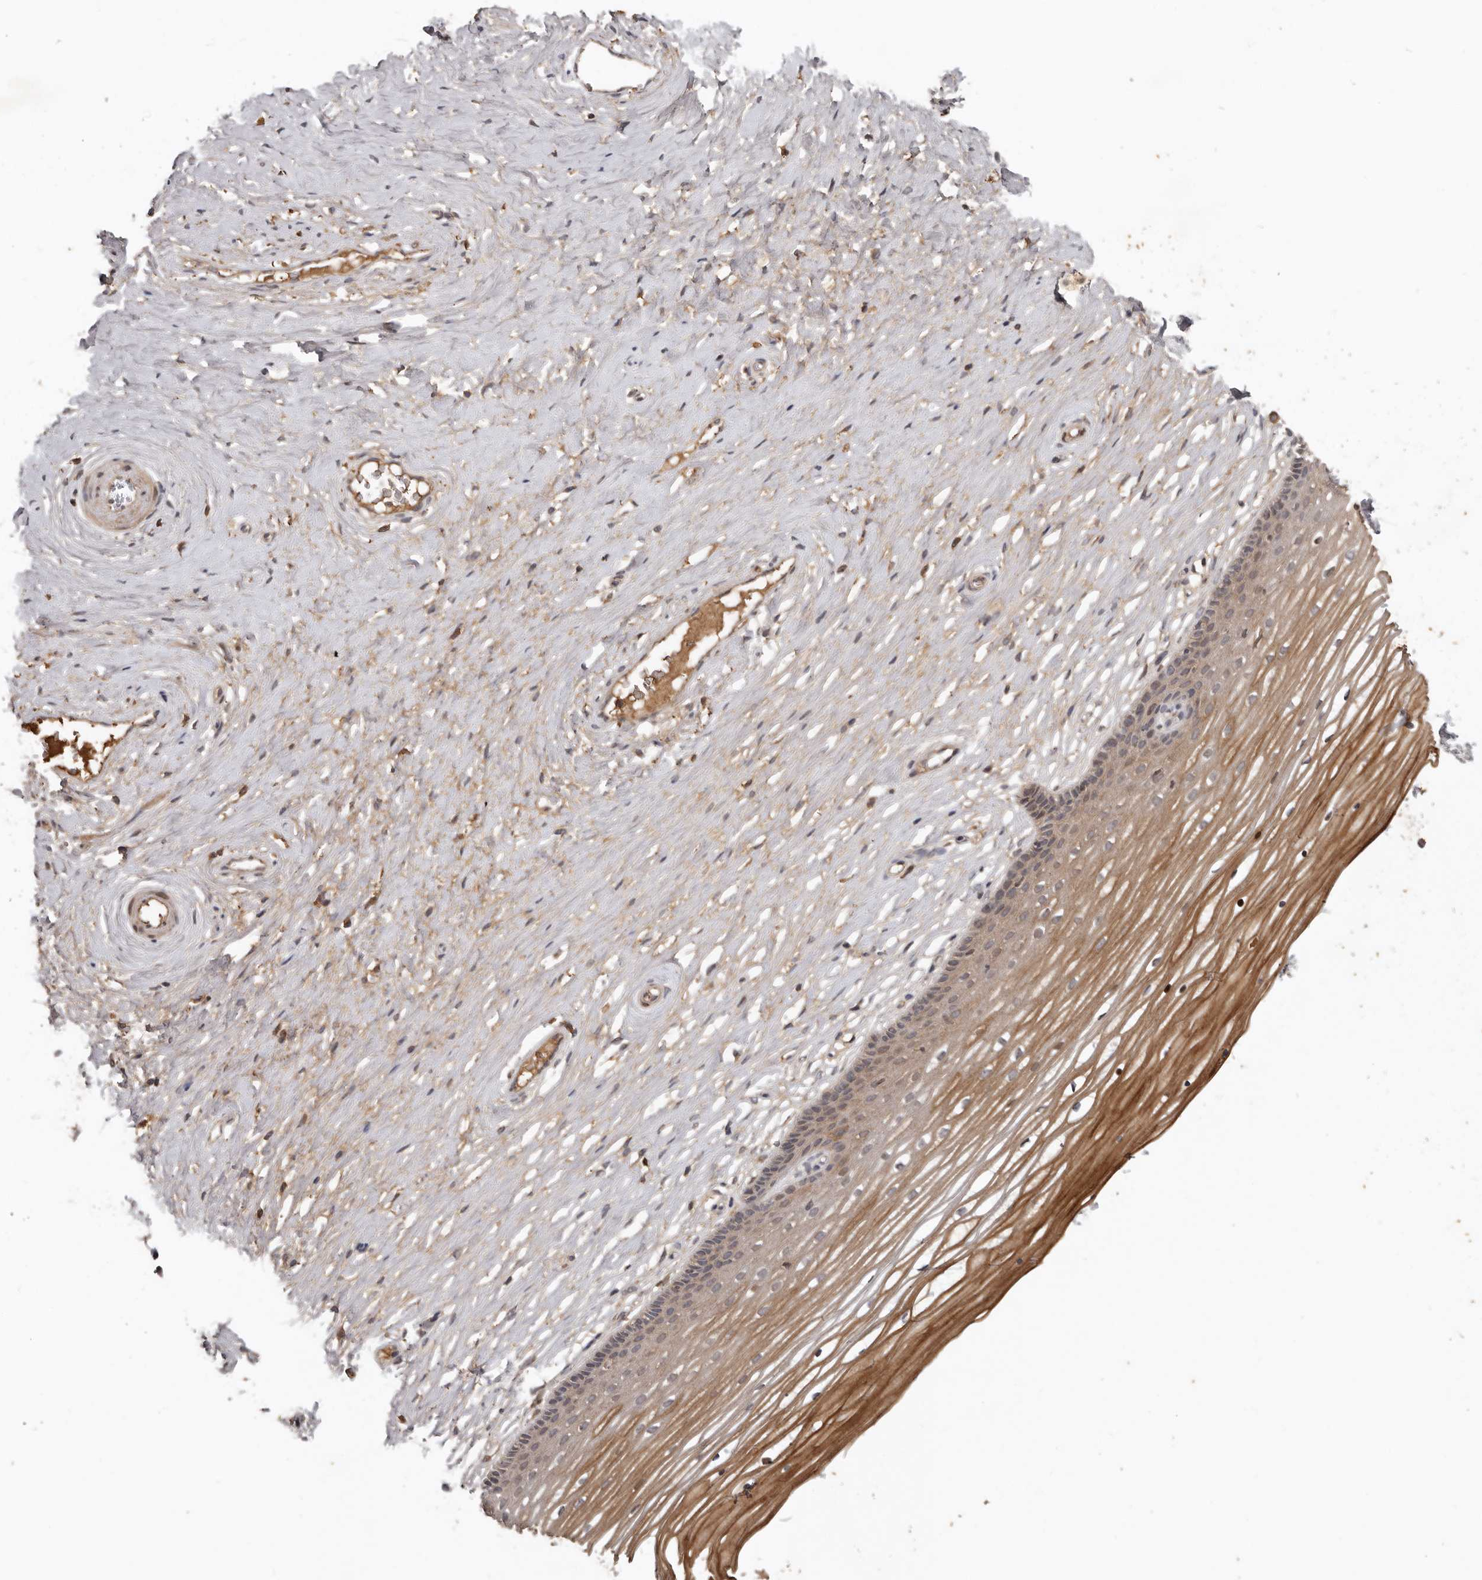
{"staining": {"intensity": "moderate", "quantity": "25%-75%", "location": "cytoplasmic/membranous"}, "tissue": "vagina", "cell_type": "Squamous epithelial cells", "image_type": "normal", "snomed": [{"axis": "morphology", "description": "Normal tissue, NOS"}, {"axis": "topography", "description": "Vagina"}, {"axis": "topography", "description": "Cervix"}], "caption": "The image demonstrates staining of unremarkable vagina, revealing moderate cytoplasmic/membranous protein staining (brown color) within squamous epithelial cells.", "gene": "NMUR1", "patient": {"sex": "female", "age": 40}}